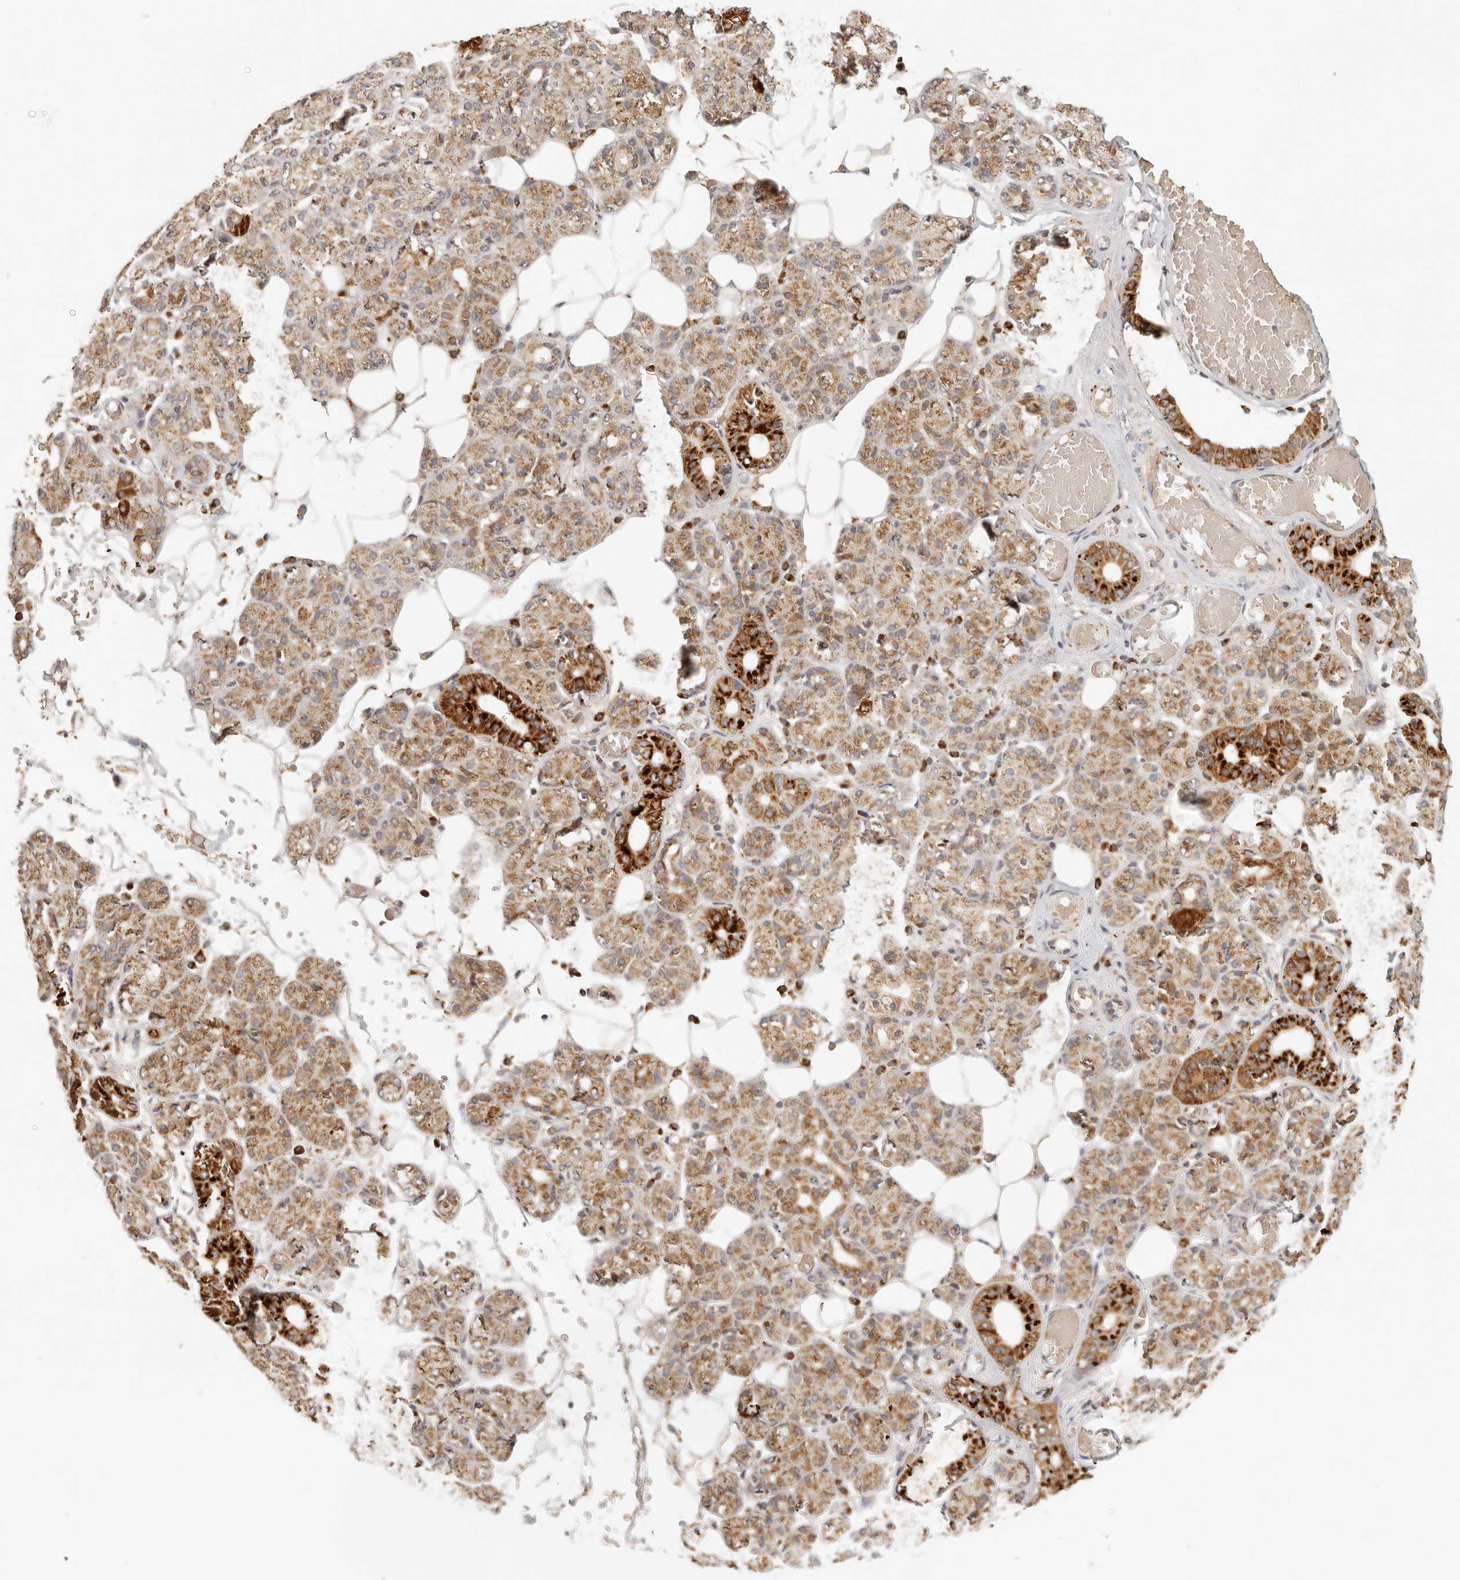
{"staining": {"intensity": "strong", "quantity": "25%-75%", "location": "cytoplasmic/membranous"}, "tissue": "salivary gland", "cell_type": "Glandular cells", "image_type": "normal", "snomed": [{"axis": "morphology", "description": "Normal tissue, NOS"}, {"axis": "topography", "description": "Salivary gland"}], "caption": "Strong cytoplasmic/membranous staining is identified in approximately 25%-75% of glandular cells in normal salivary gland.", "gene": "MRPL55", "patient": {"sex": "male", "age": 63}}